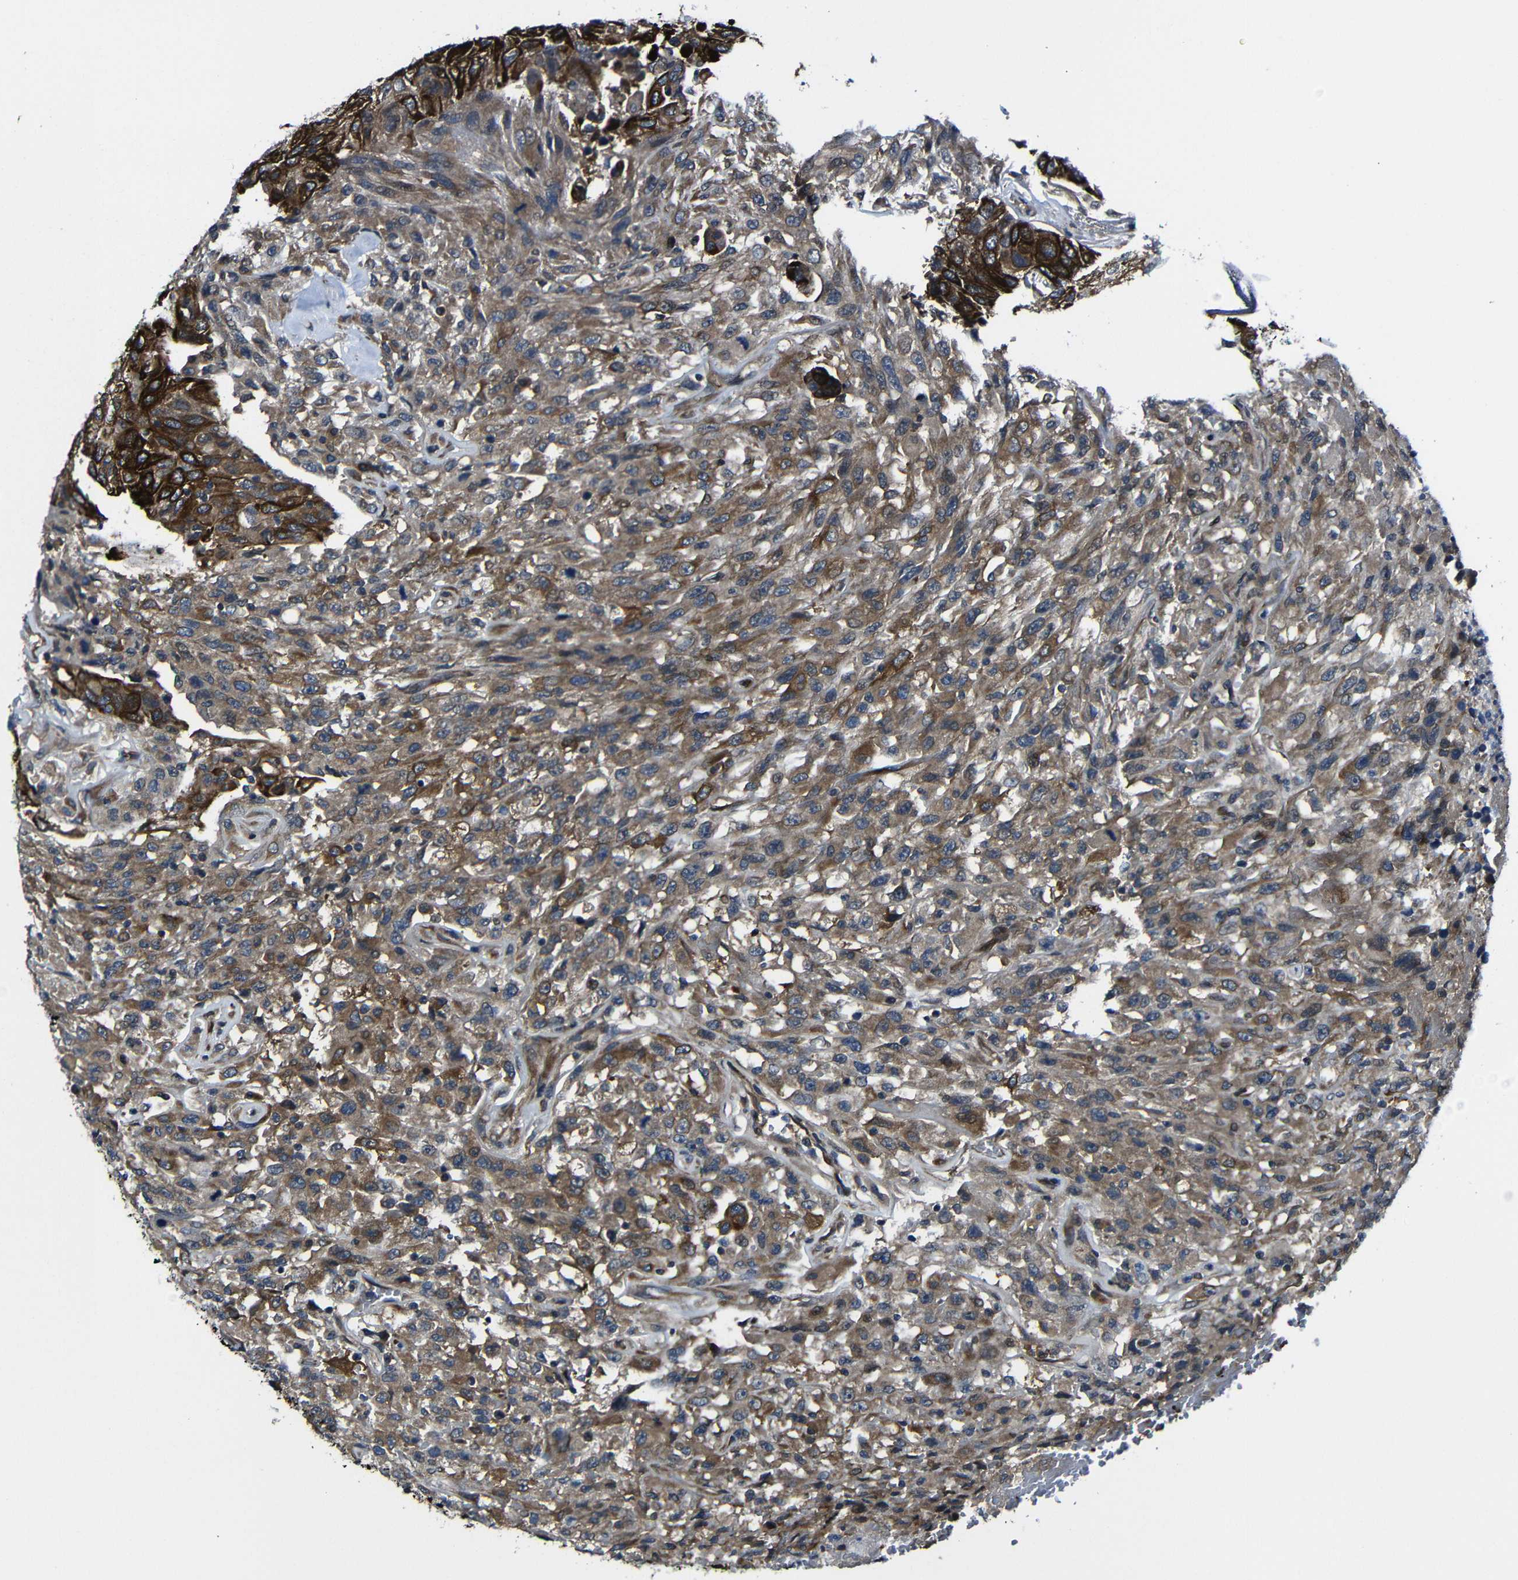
{"staining": {"intensity": "strong", "quantity": "25%-75%", "location": "cytoplasmic/membranous"}, "tissue": "urothelial cancer", "cell_type": "Tumor cells", "image_type": "cancer", "snomed": [{"axis": "morphology", "description": "Urothelial carcinoma, High grade"}, {"axis": "topography", "description": "Urinary bladder"}], "caption": "Human urothelial cancer stained with a brown dye exhibits strong cytoplasmic/membranous positive positivity in approximately 25%-75% of tumor cells.", "gene": "KIAA0513", "patient": {"sex": "male", "age": 66}}